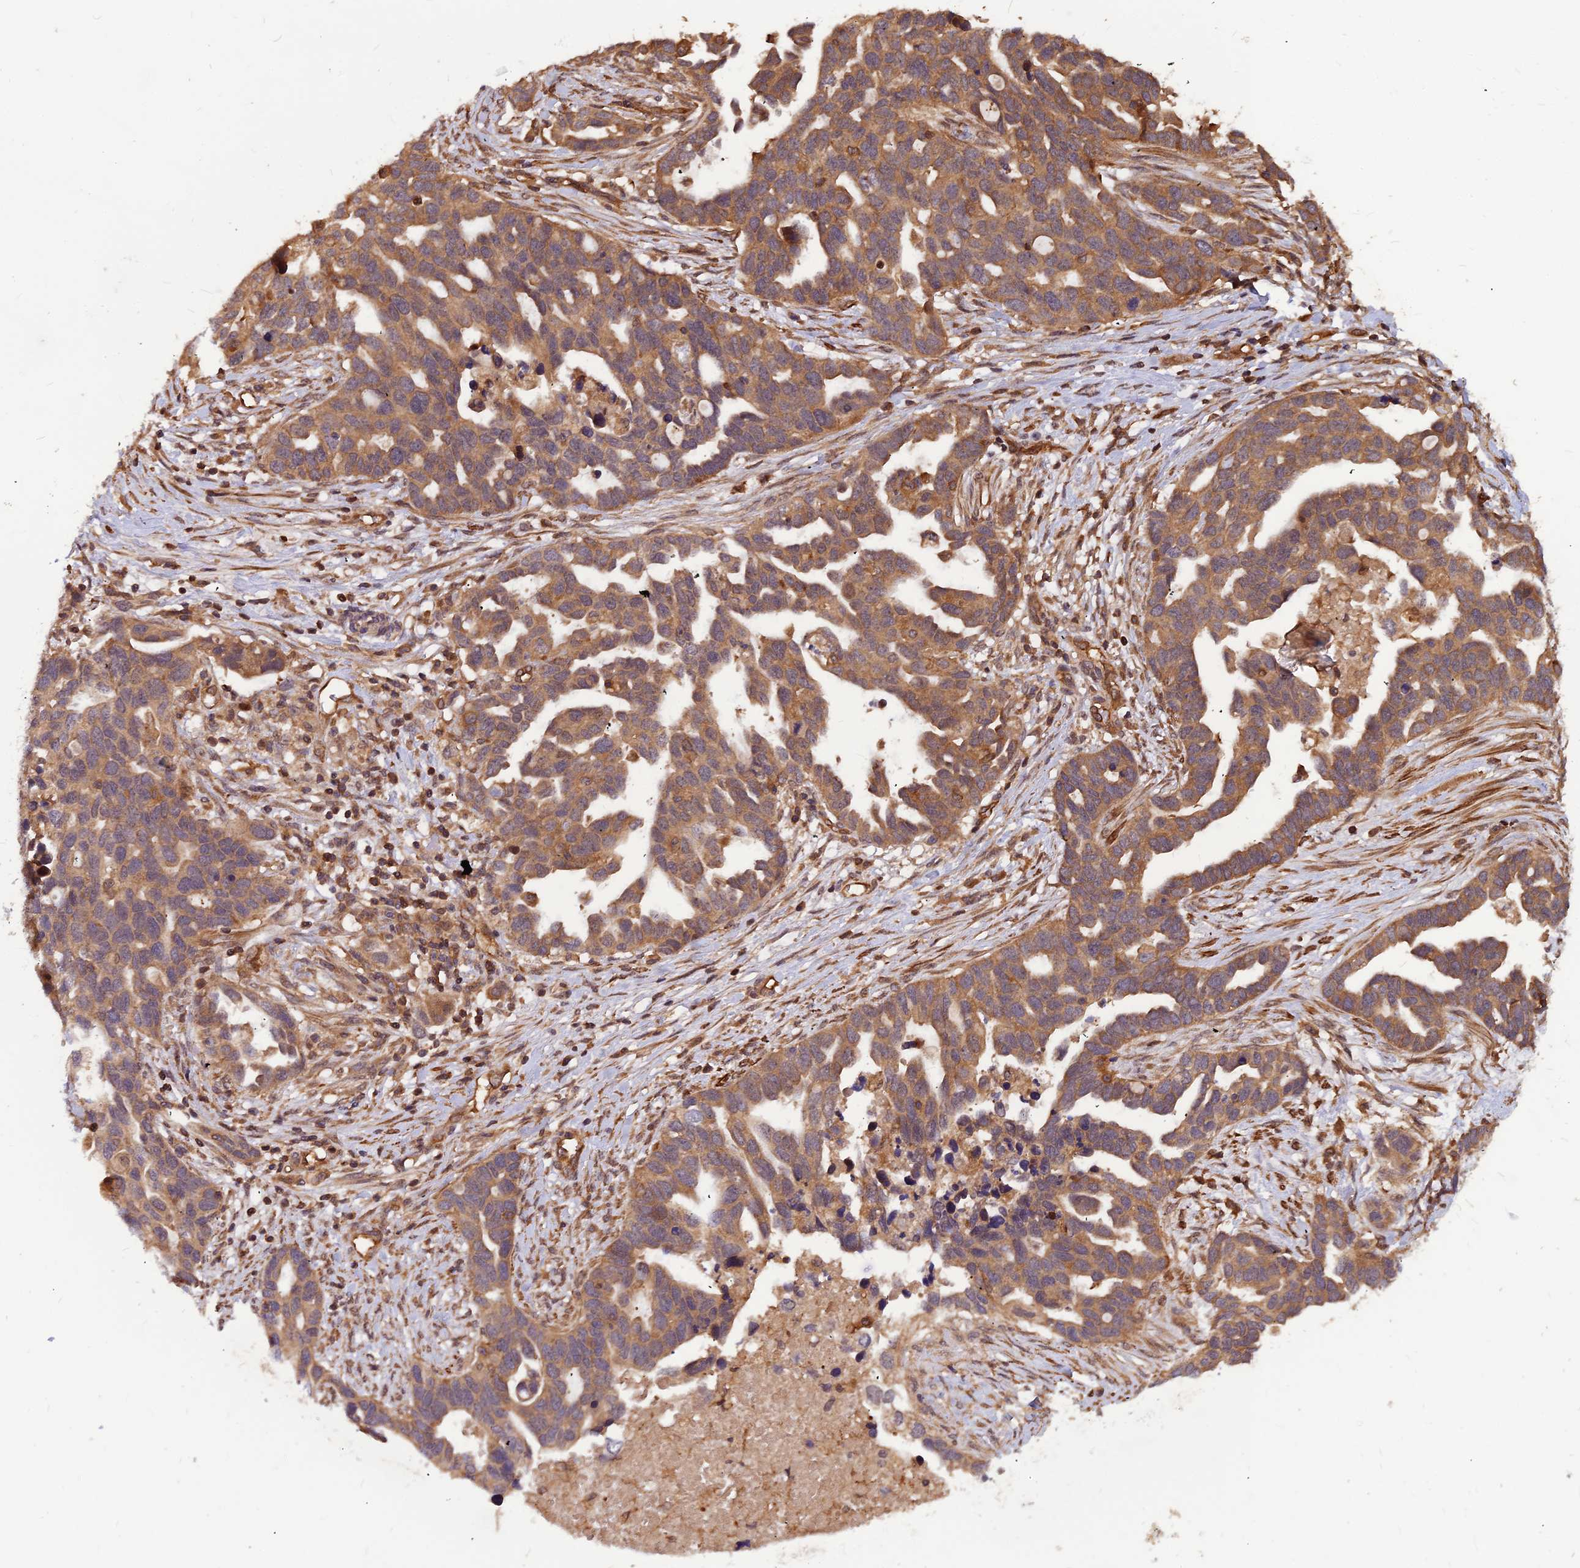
{"staining": {"intensity": "moderate", "quantity": ">75%", "location": "cytoplasmic/membranous"}, "tissue": "ovarian cancer", "cell_type": "Tumor cells", "image_type": "cancer", "snomed": [{"axis": "morphology", "description": "Cystadenocarcinoma, serous, NOS"}, {"axis": "topography", "description": "Ovary"}], "caption": "Immunohistochemistry image of ovarian cancer stained for a protein (brown), which reveals medium levels of moderate cytoplasmic/membranous staining in about >75% of tumor cells.", "gene": "ZNF467", "patient": {"sex": "female", "age": 54}}